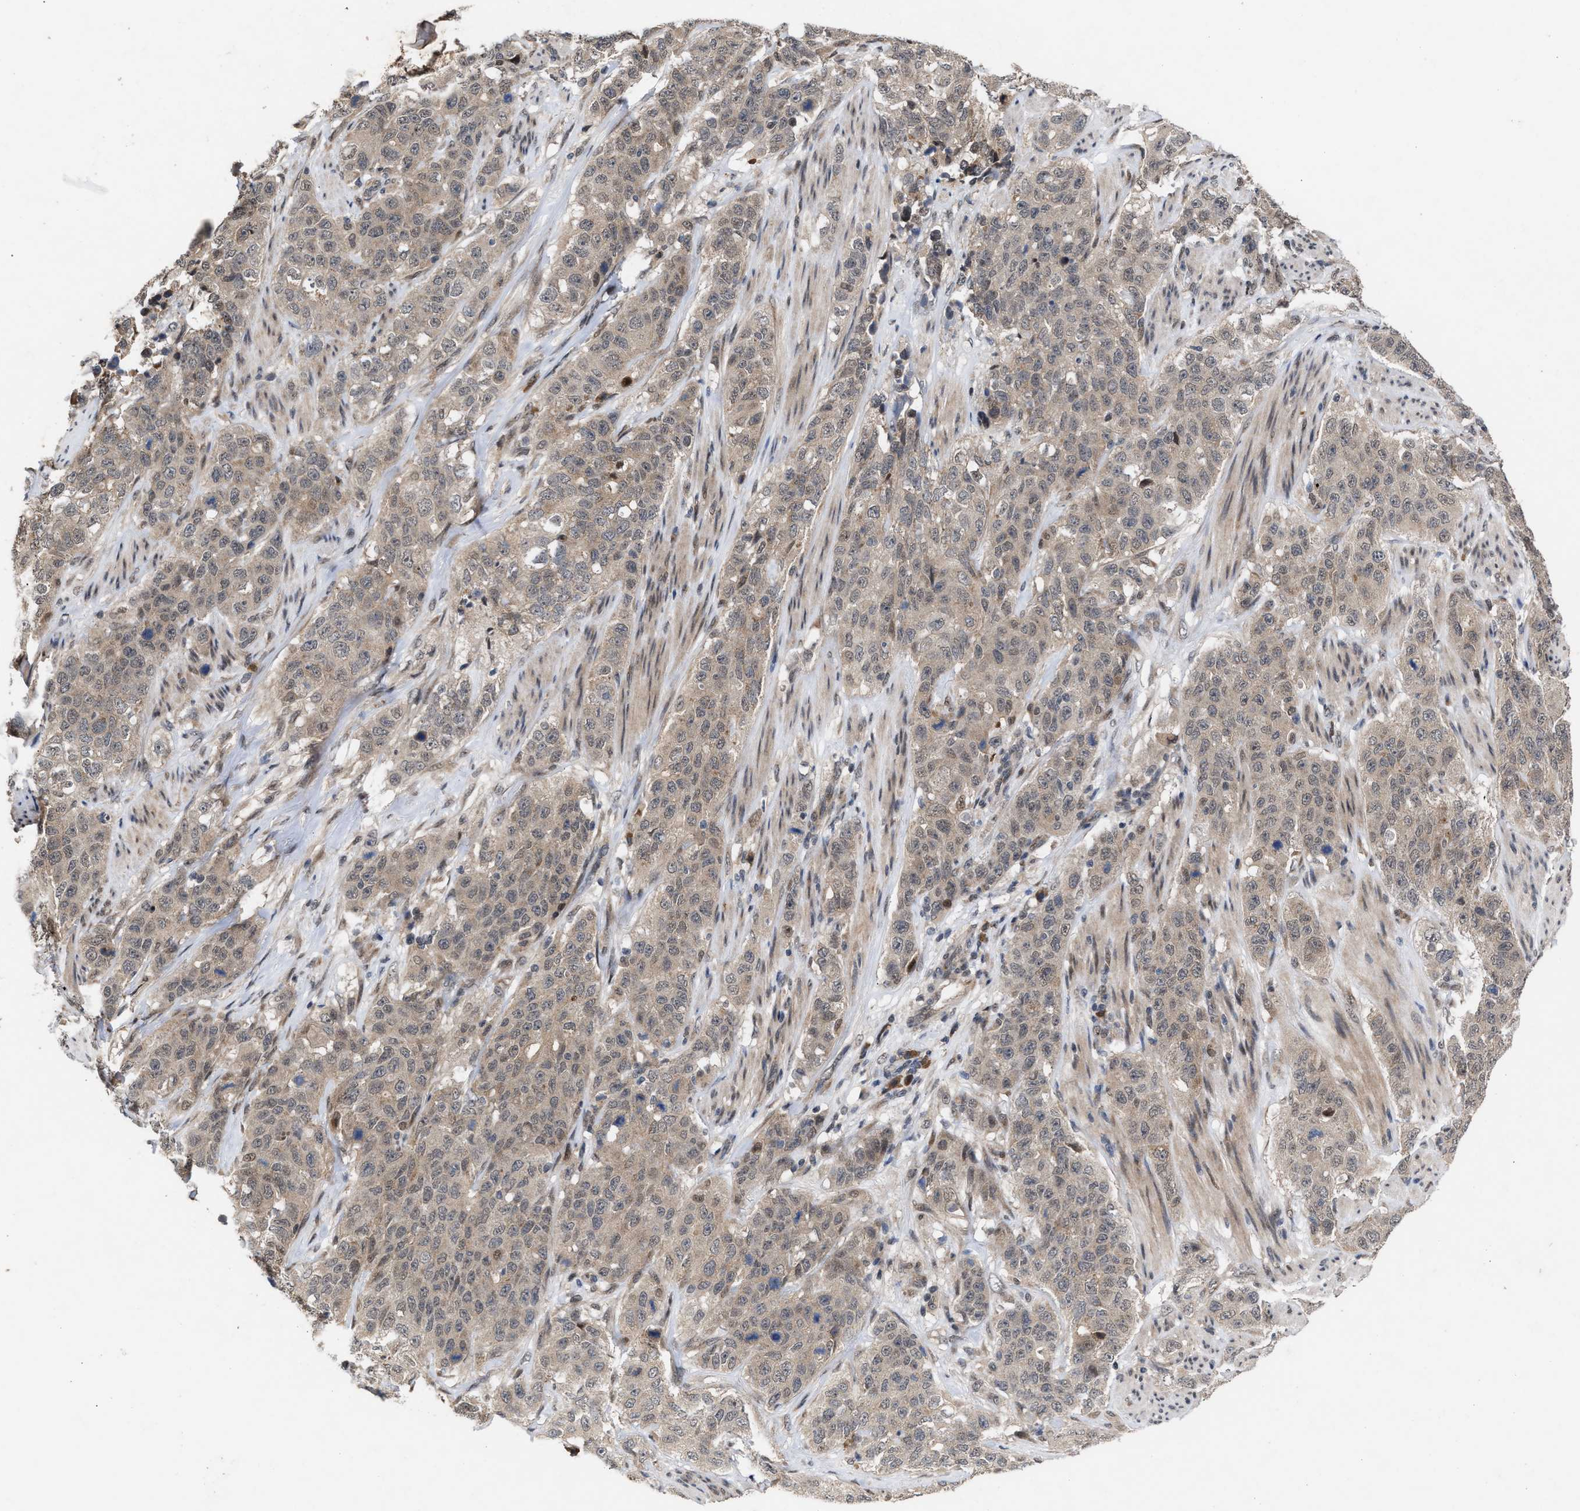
{"staining": {"intensity": "weak", "quantity": ">75%", "location": "cytoplasmic/membranous"}, "tissue": "stomach cancer", "cell_type": "Tumor cells", "image_type": "cancer", "snomed": [{"axis": "morphology", "description": "Adenocarcinoma, NOS"}, {"axis": "topography", "description": "Stomach"}], "caption": "Adenocarcinoma (stomach) tissue reveals weak cytoplasmic/membranous staining in about >75% of tumor cells, visualized by immunohistochemistry.", "gene": "MKNK2", "patient": {"sex": "male", "age": 48}}